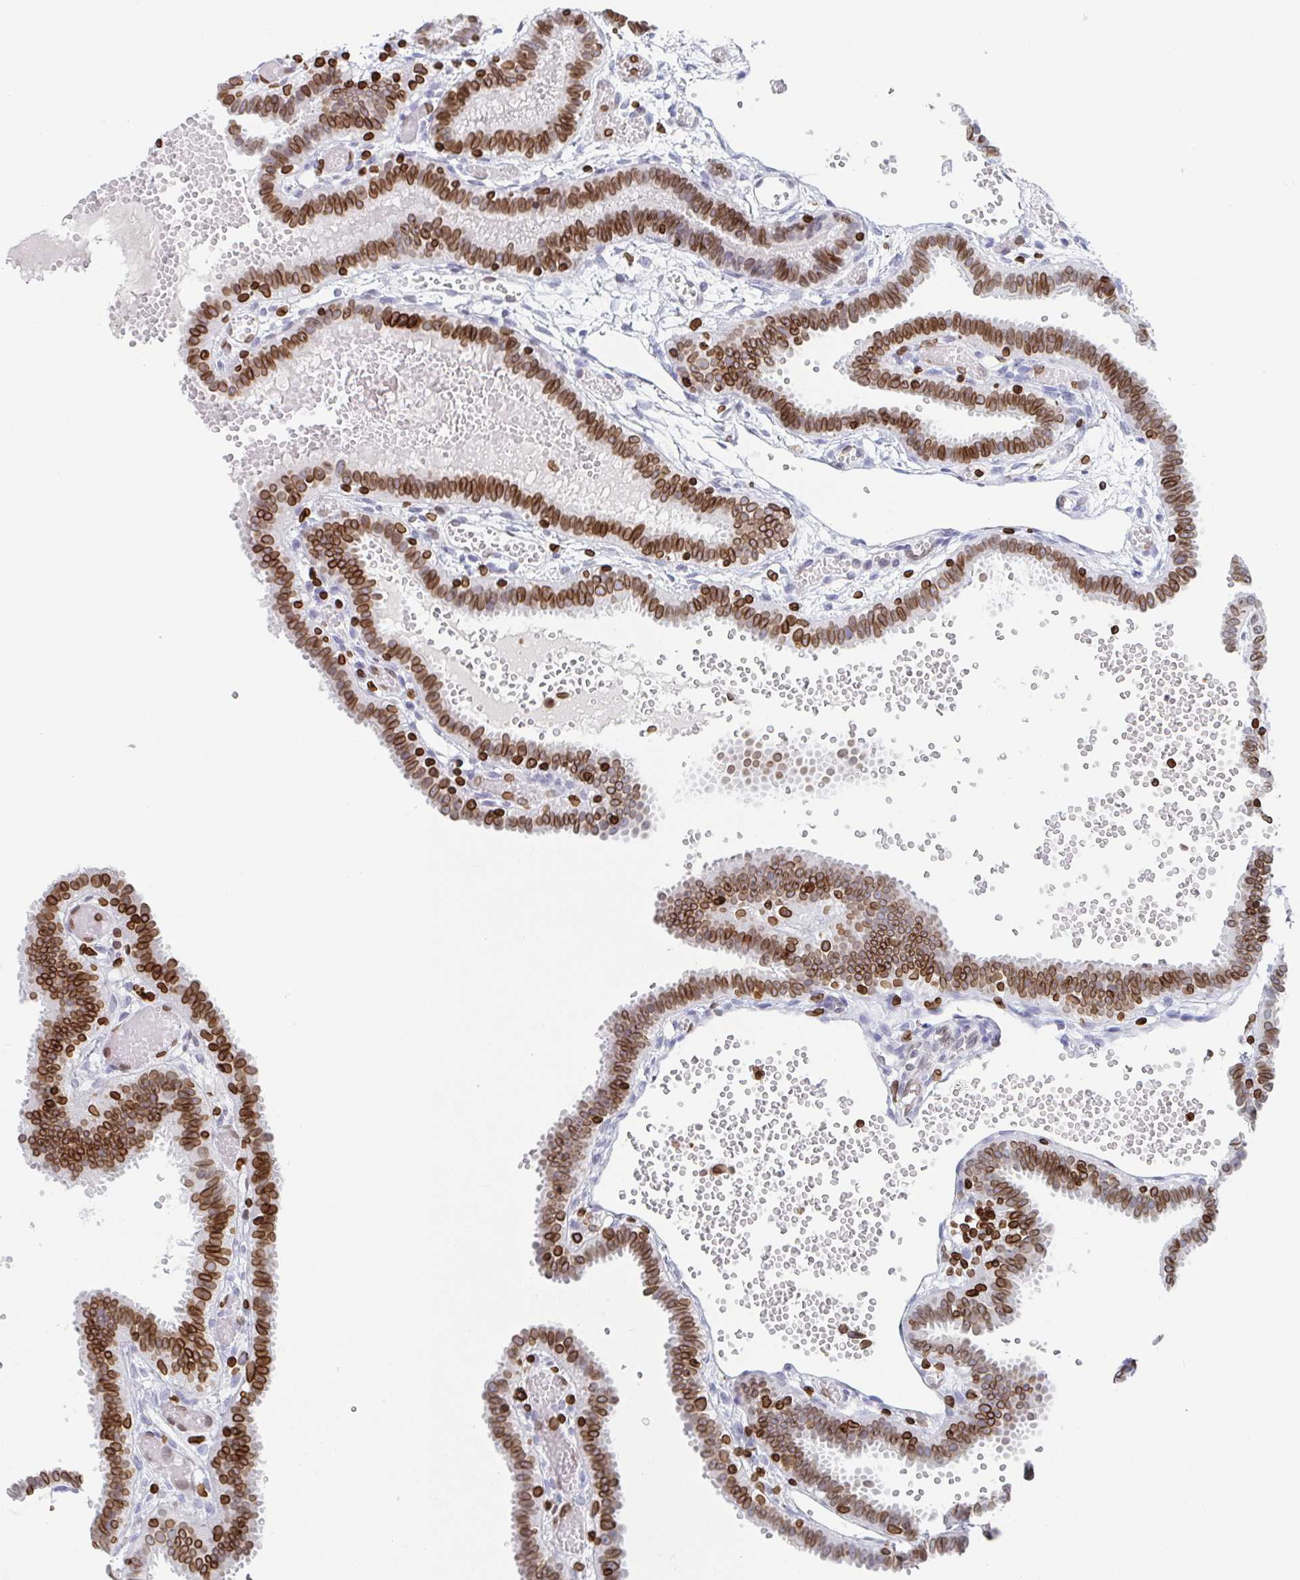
{"staining": {"intensity": "strong", "quantity": ">75%", "location": "cytoplasmic/membranous,nuclear"}, "tissue": "fallopian tube", "cell_type": "Glandular cells", "image_type": "normal", "snomed": [{"axis": "morphology", "description": "Normal tissue, NOS"}, {"axis": "topography", "description": "Fallopian tube"}], "caption": "Immunohistochemical staining of normal fallopian tube exhibits high levels of strong cytoplasmic/membranous,nuclear expression in about >75% of glandular cells. (Stains: DAB (3,3'-diaminobenzidine) in brown, nuclei in blue, Microscopy: brightfield microscopy at high magnification).", "gene": "BTBD7", "patient": {"sex": "female", "age": 37}}